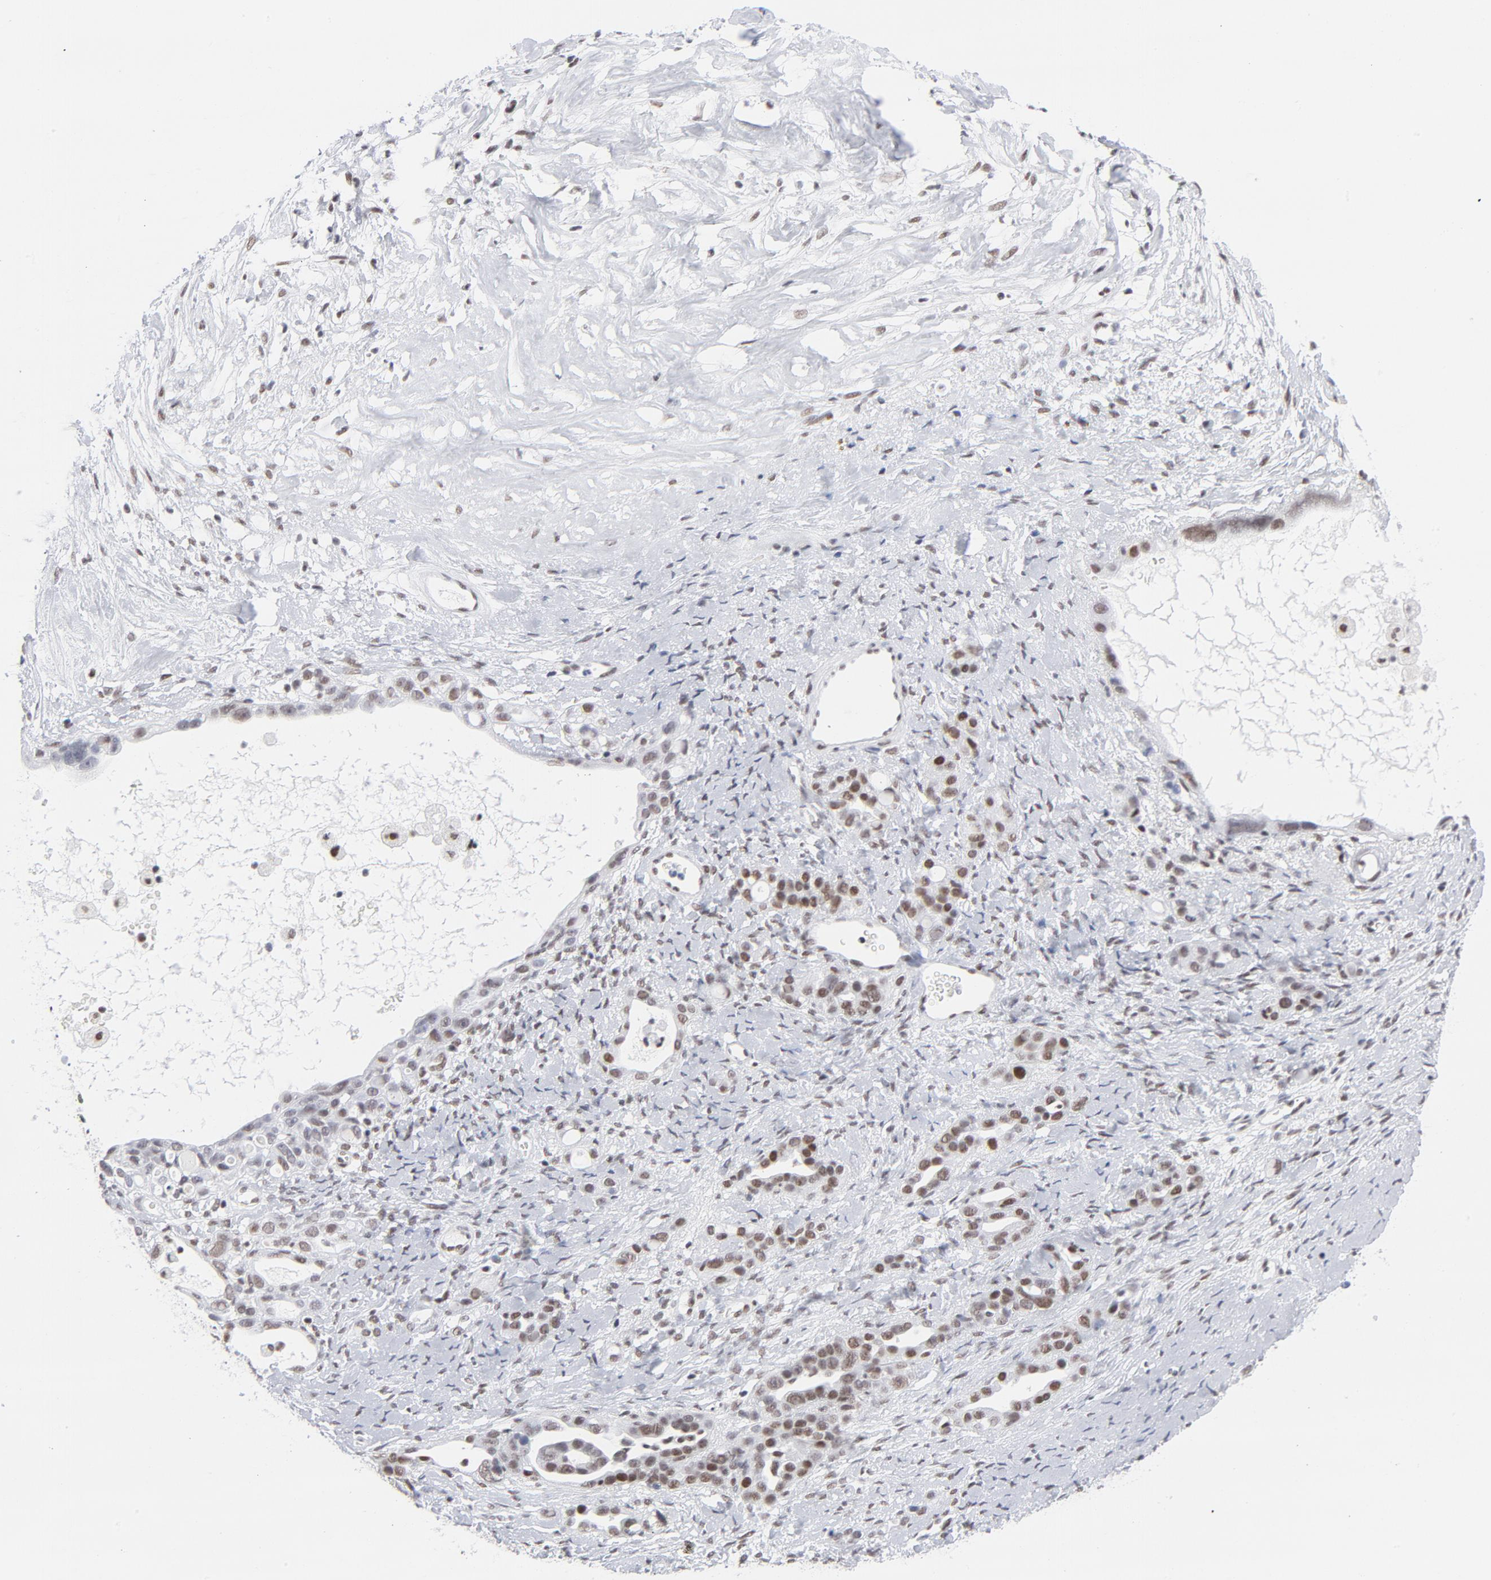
{"staining": {"intensity": "weak", "quantity": ">75%", "location": "nuclear"}, "tissue": "ovarian cancer", "cell_type": "Tumor cells", "image_type": "cancer", "snomed": [{"axis": "morphology", "description": "Cystadenocarcinoma, serous, NOS"}, {"axis": "topography", "description": "Ovary"}], "caption": "Ovarian serous cystadenocarcinoma stained with a protein marker demonstrates weak staining in tumor cells.", "gene": "ATF2", "patient": {"sex": "female", "age": 66}}